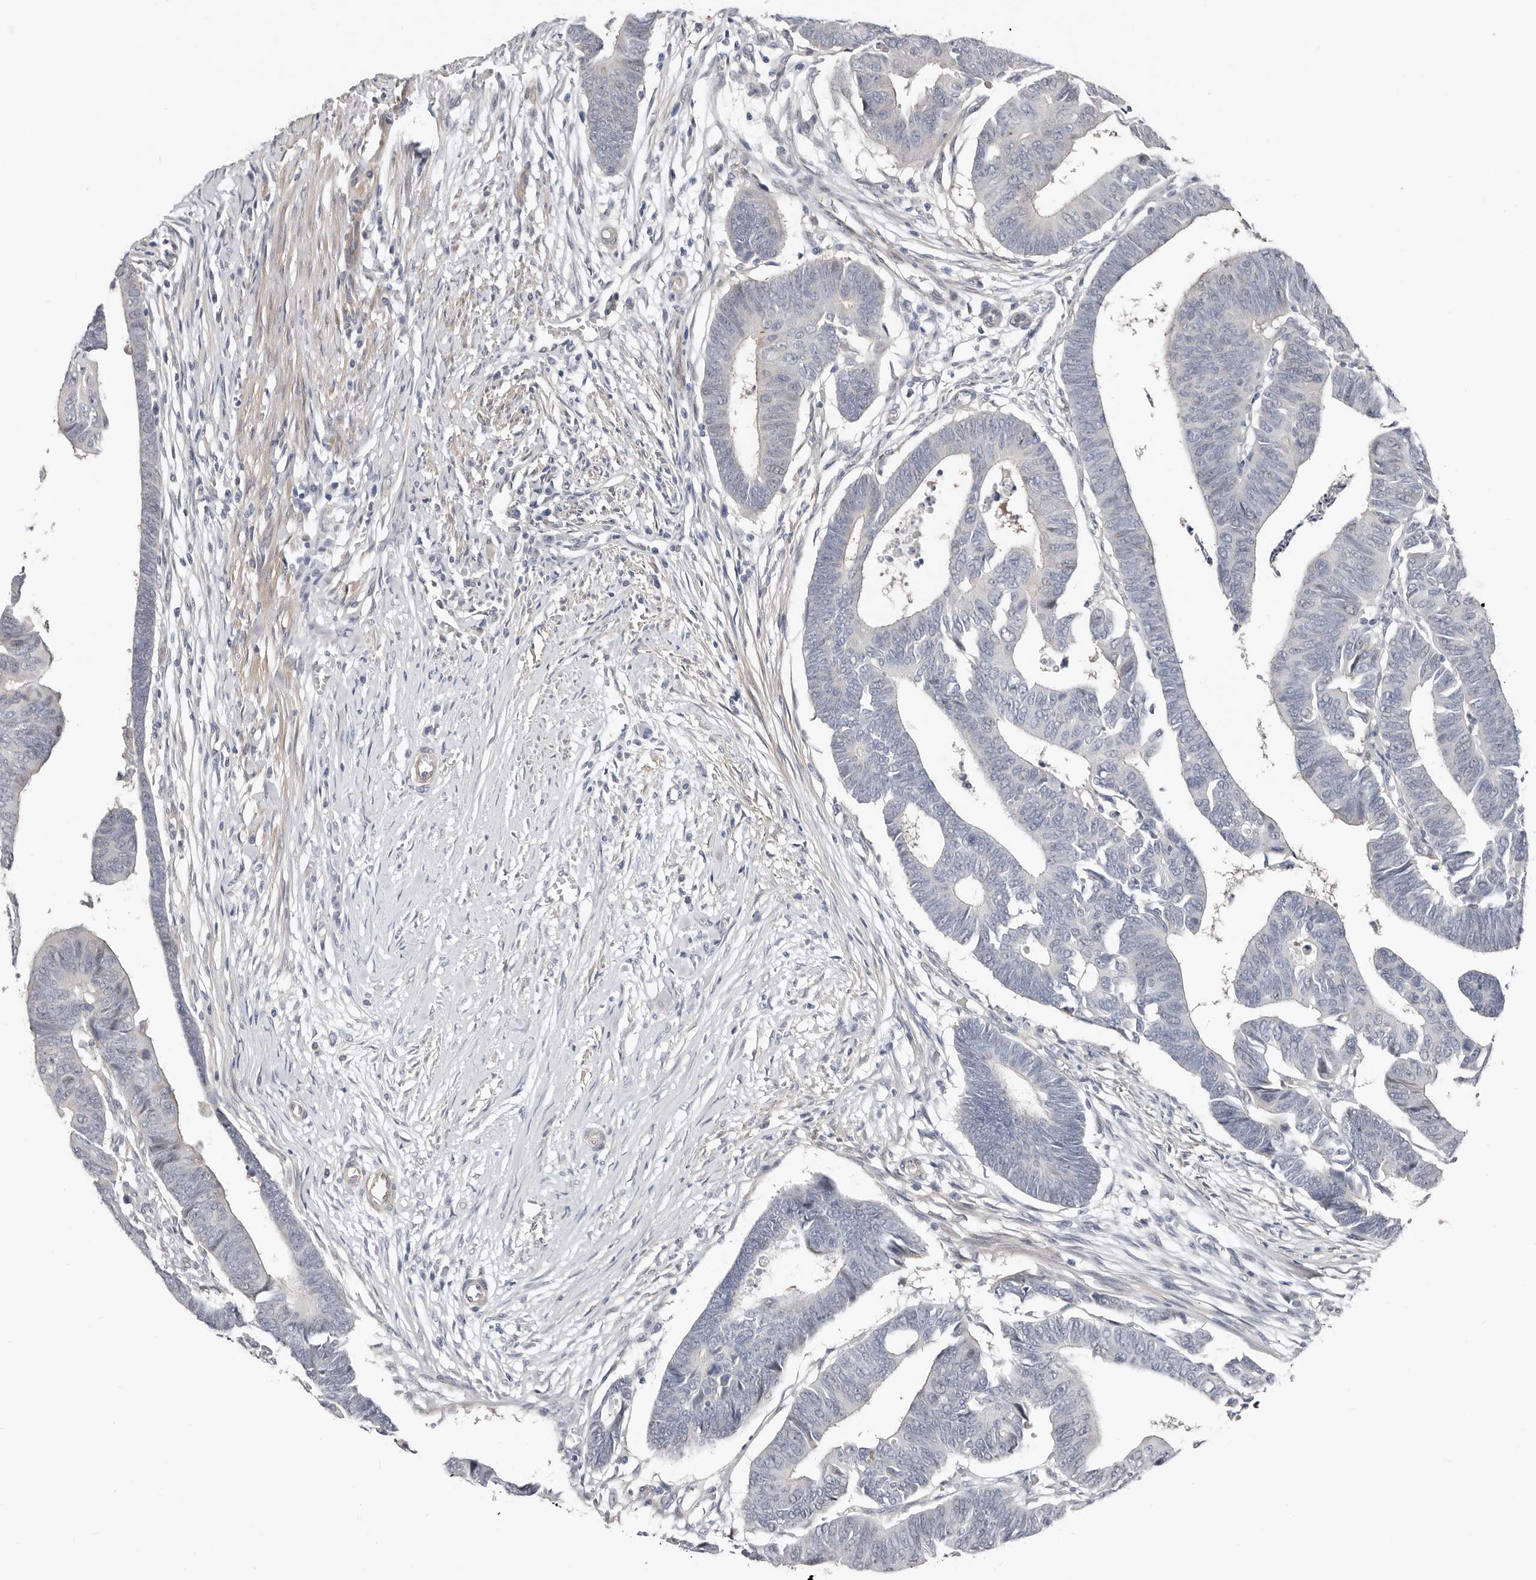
{"staining": {"intensity": "negative", "quantity": "none", "location": "none"}, "tissue": "colorectal cancer", "cell_type": "Tumor cells", "image_type": "cancer", "snomed": [{"axis": "morphology", "description": "Adenocarcinoma, NOS"}, {"axis": "topography", "description": "Rectum"}], "caption": "Immunohistochemistry (IHC) of human adenocarcinoma (colorectal) displays no staining in tumor cells.", "gene": "ASRGL1", "patient": {"sex": "female", "age": 65}}